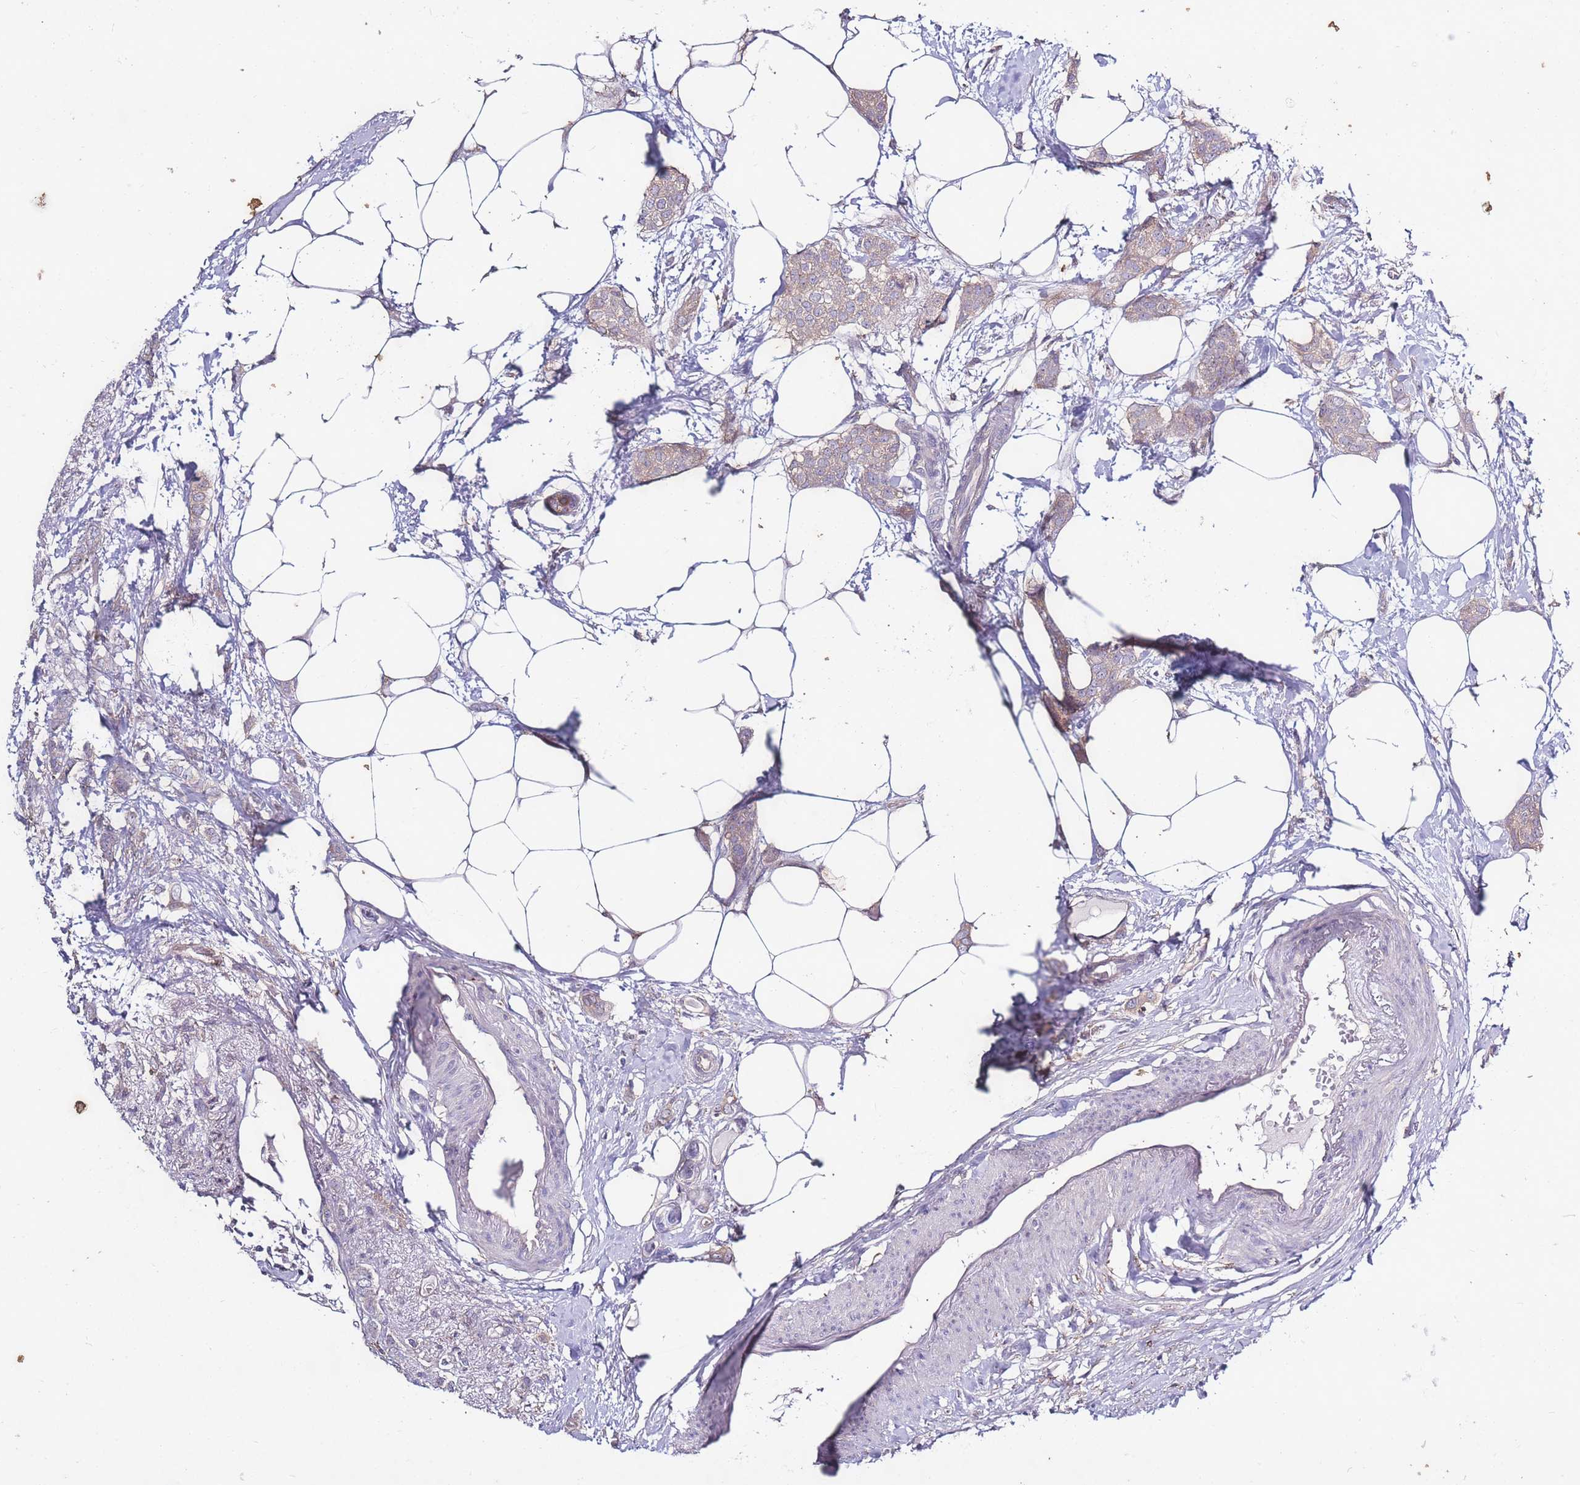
{"staining": {"intensity": "weak", "quantity": "25%-75%", "location": "cytoplasmic/membranous"}, "tissue": "breast cancer", "cell_type": "Tumor cells", "image_type": "cancer", "snomed": [{"axis": "morphology", "description": "Duct carcinoma"}, {"axis": "topography", "description": "Breast"}], "caption": "Breast cancer tissue demonstrates weak cytoplasmic/membranous staining in approximately 25%-75% of tumor cells", "gene": "CAPN9", "patient": {"sex": "female", "age": 72}}